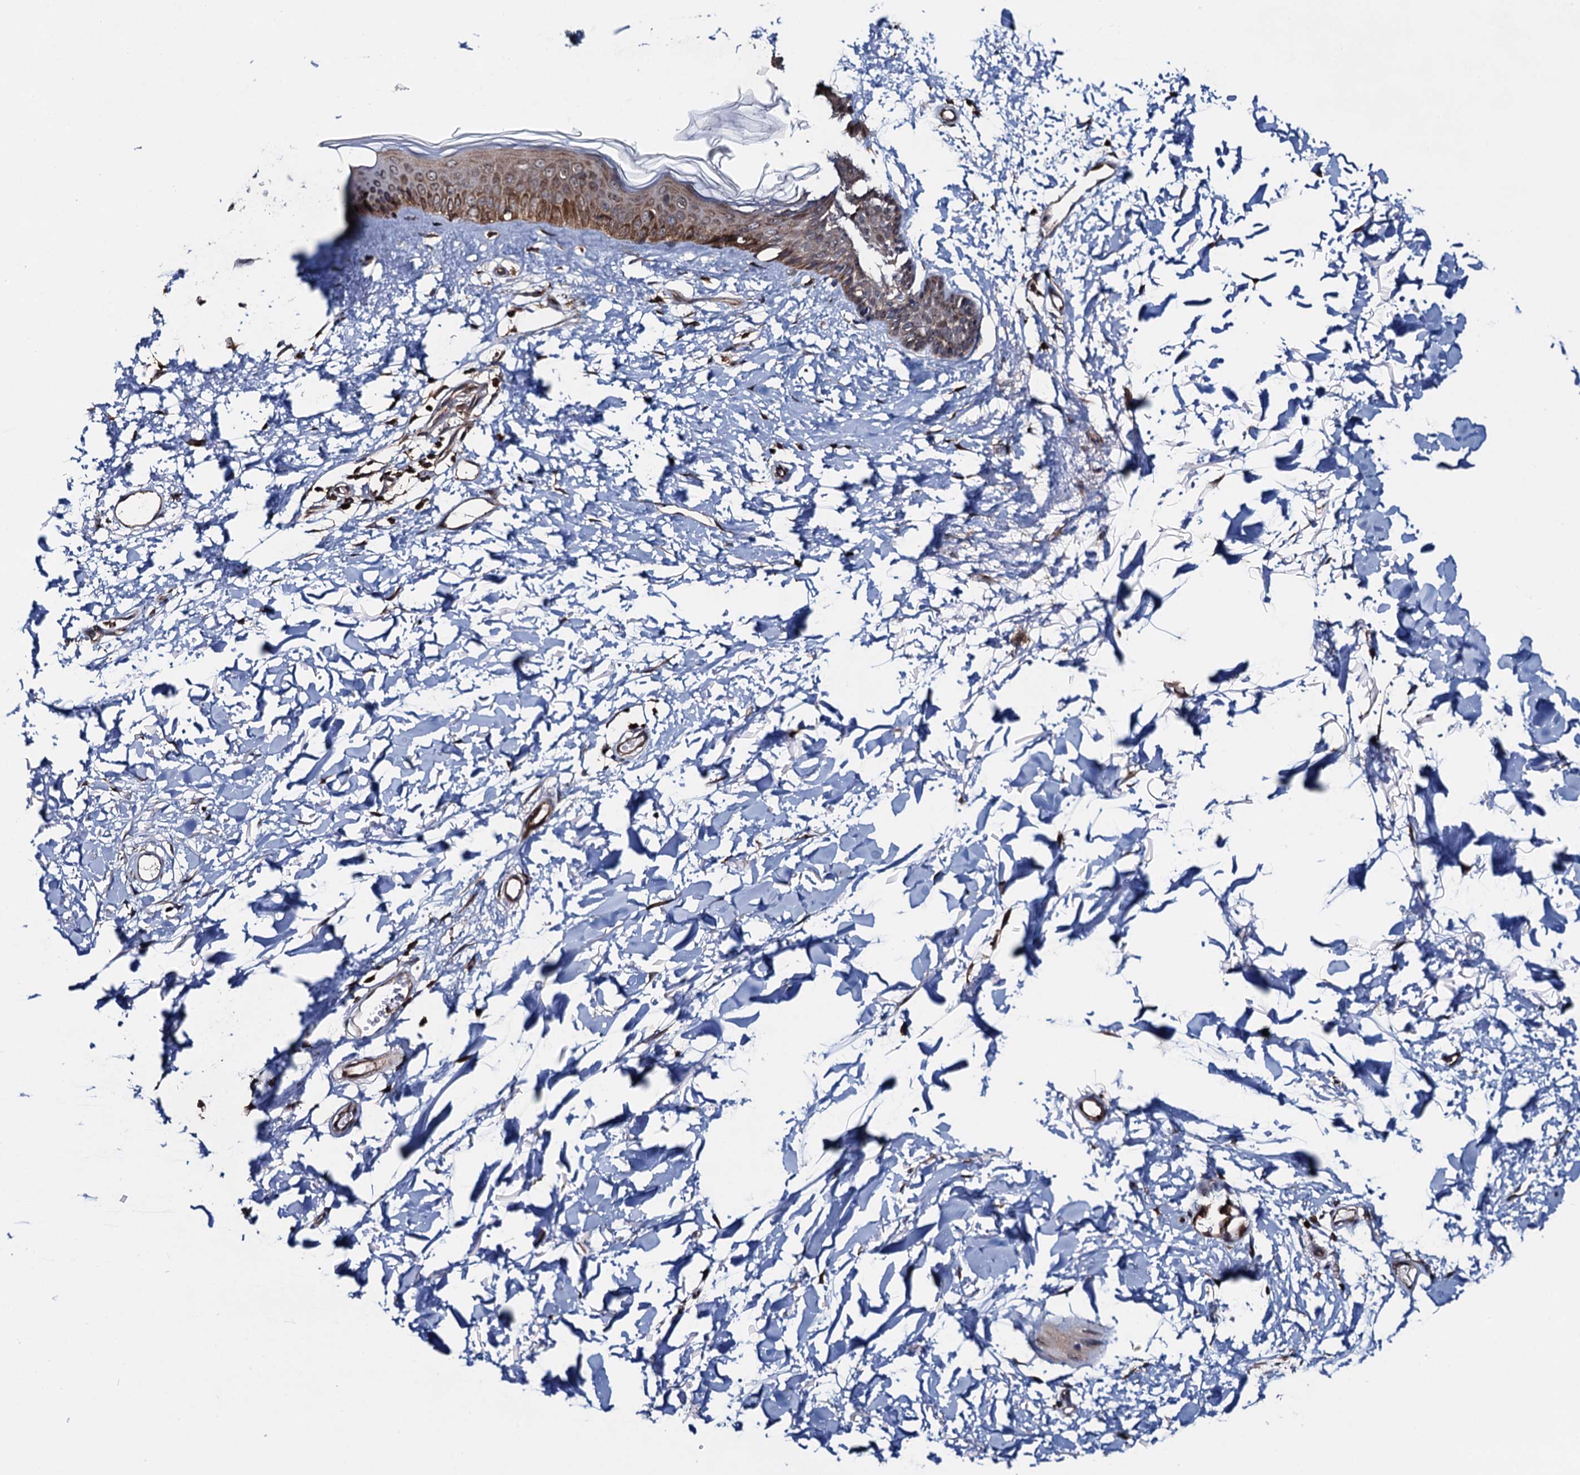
{"staining": {"intensity": "moderate", "quantity": ">75%", "location": "cytoplasmic/membranous"}, "tissue": "skin", "cell_type": "Fibroblasts", "image_type": "normal", "snomed": [{"axis": "morphology", "description": "Normal tissue, NOS"}, {"axis": "topography", "description": "Skin"}], "caption": "IHC image of unremarkable human skin stained for a protein (brown), which demonstrates medium levels of moderate cytoplasmic/membranous staining in approximately >75% of fibroblasts.", "gene": "CCDC102A", "patient": {"sex": "female", "age": 58}}